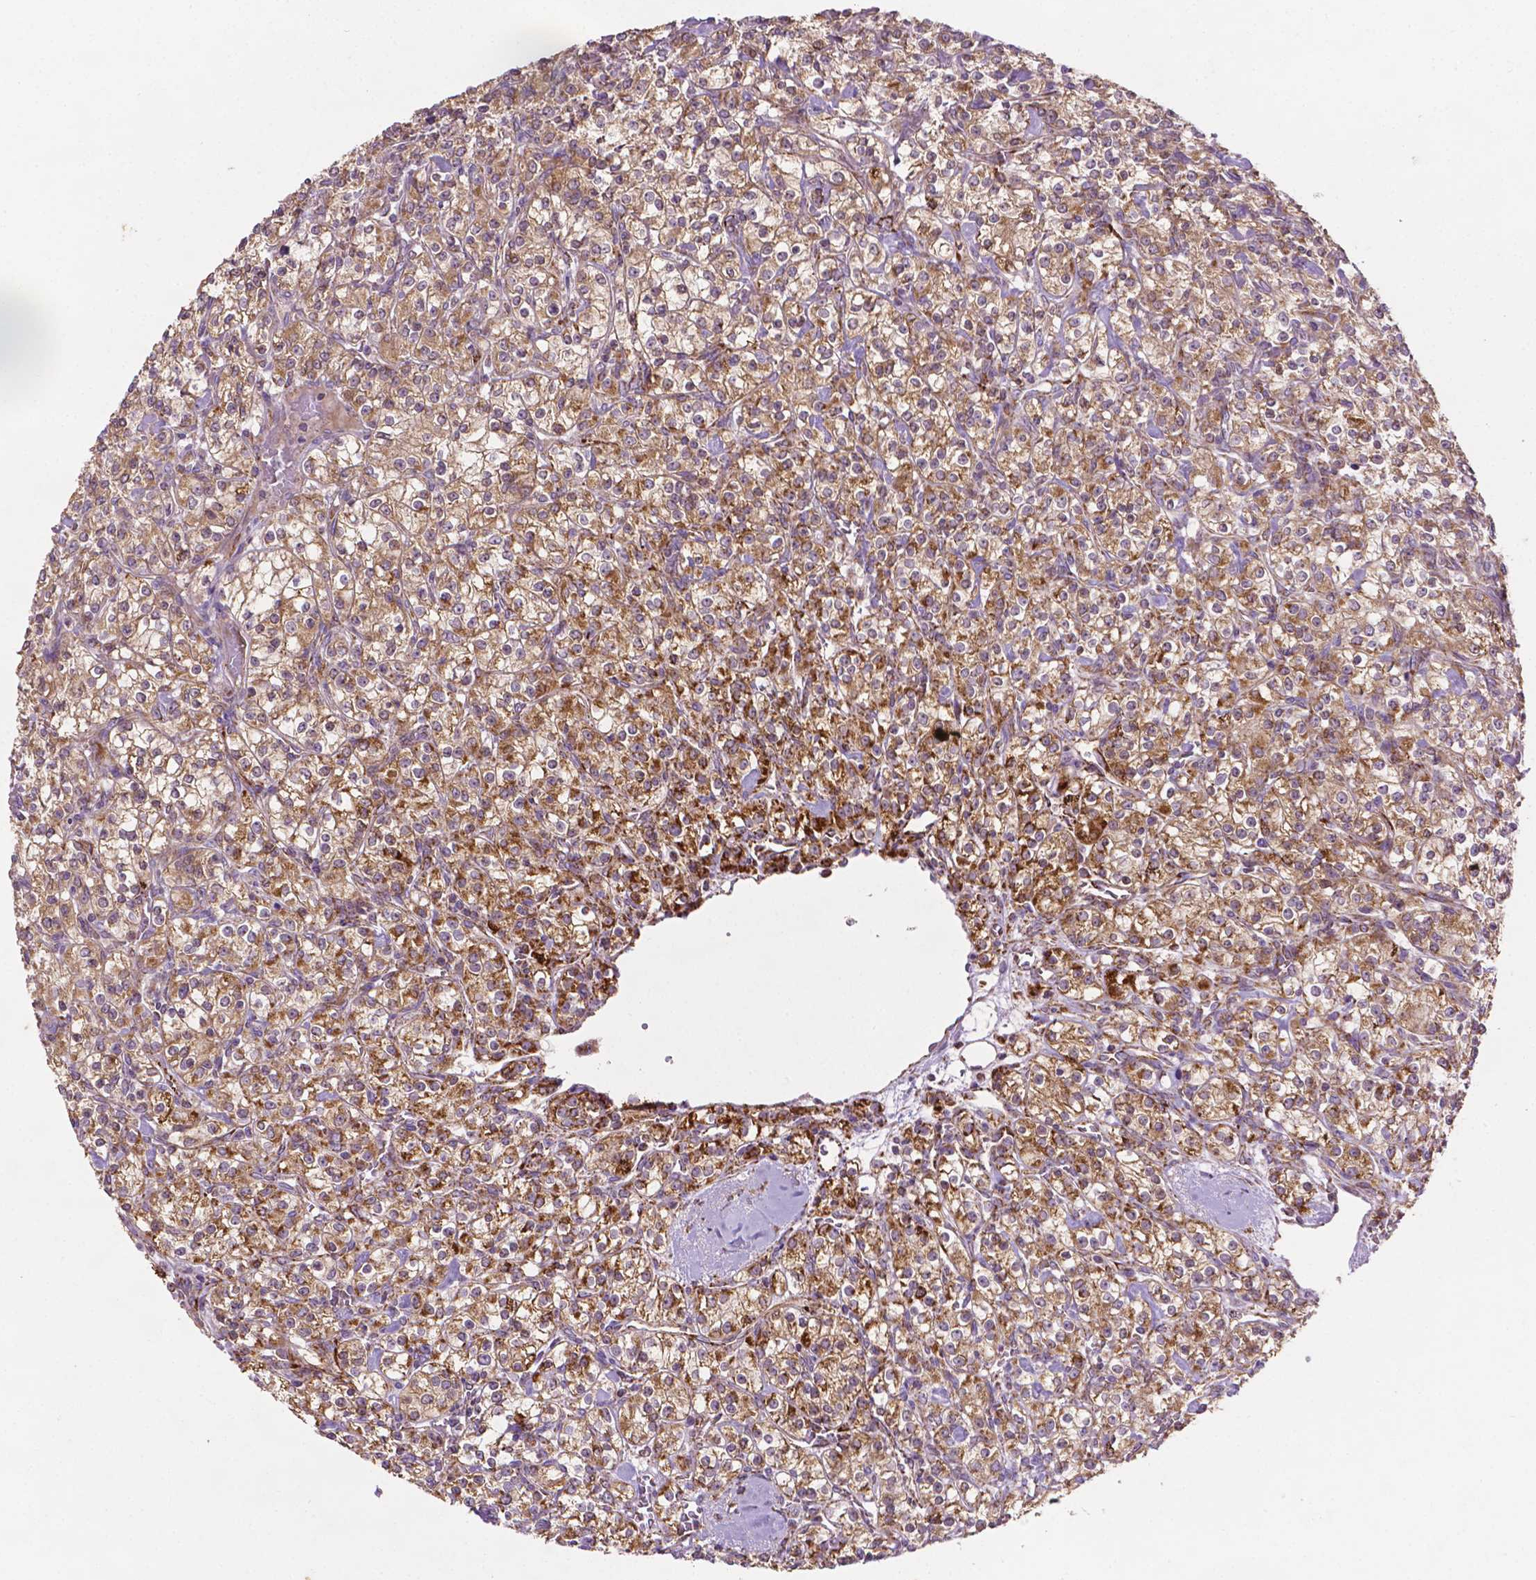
{"staining": {"intensity": "moderate", "quantity": ">75%", "location": "cytoplasmic/membranous"}, "tissue": "renal cancer", "cell_type": "Tumor cells", "image_type": "cancer", "snomed": [{"axis": "morphology", "description": "Adenocarcinoma, NOS"}, {"axis": "topography", "description": "Kidney"}], "caption": "A brown stain labels moderate cytoplasmic/membranous staining of a protein in renal cancer (adenocarcinoma) tumor cells. (brown staining indicates protein expression, while blue staining denotes nuclei).", "gene": "ILVBL", "patient": {"sex": "male", "age": 77}}